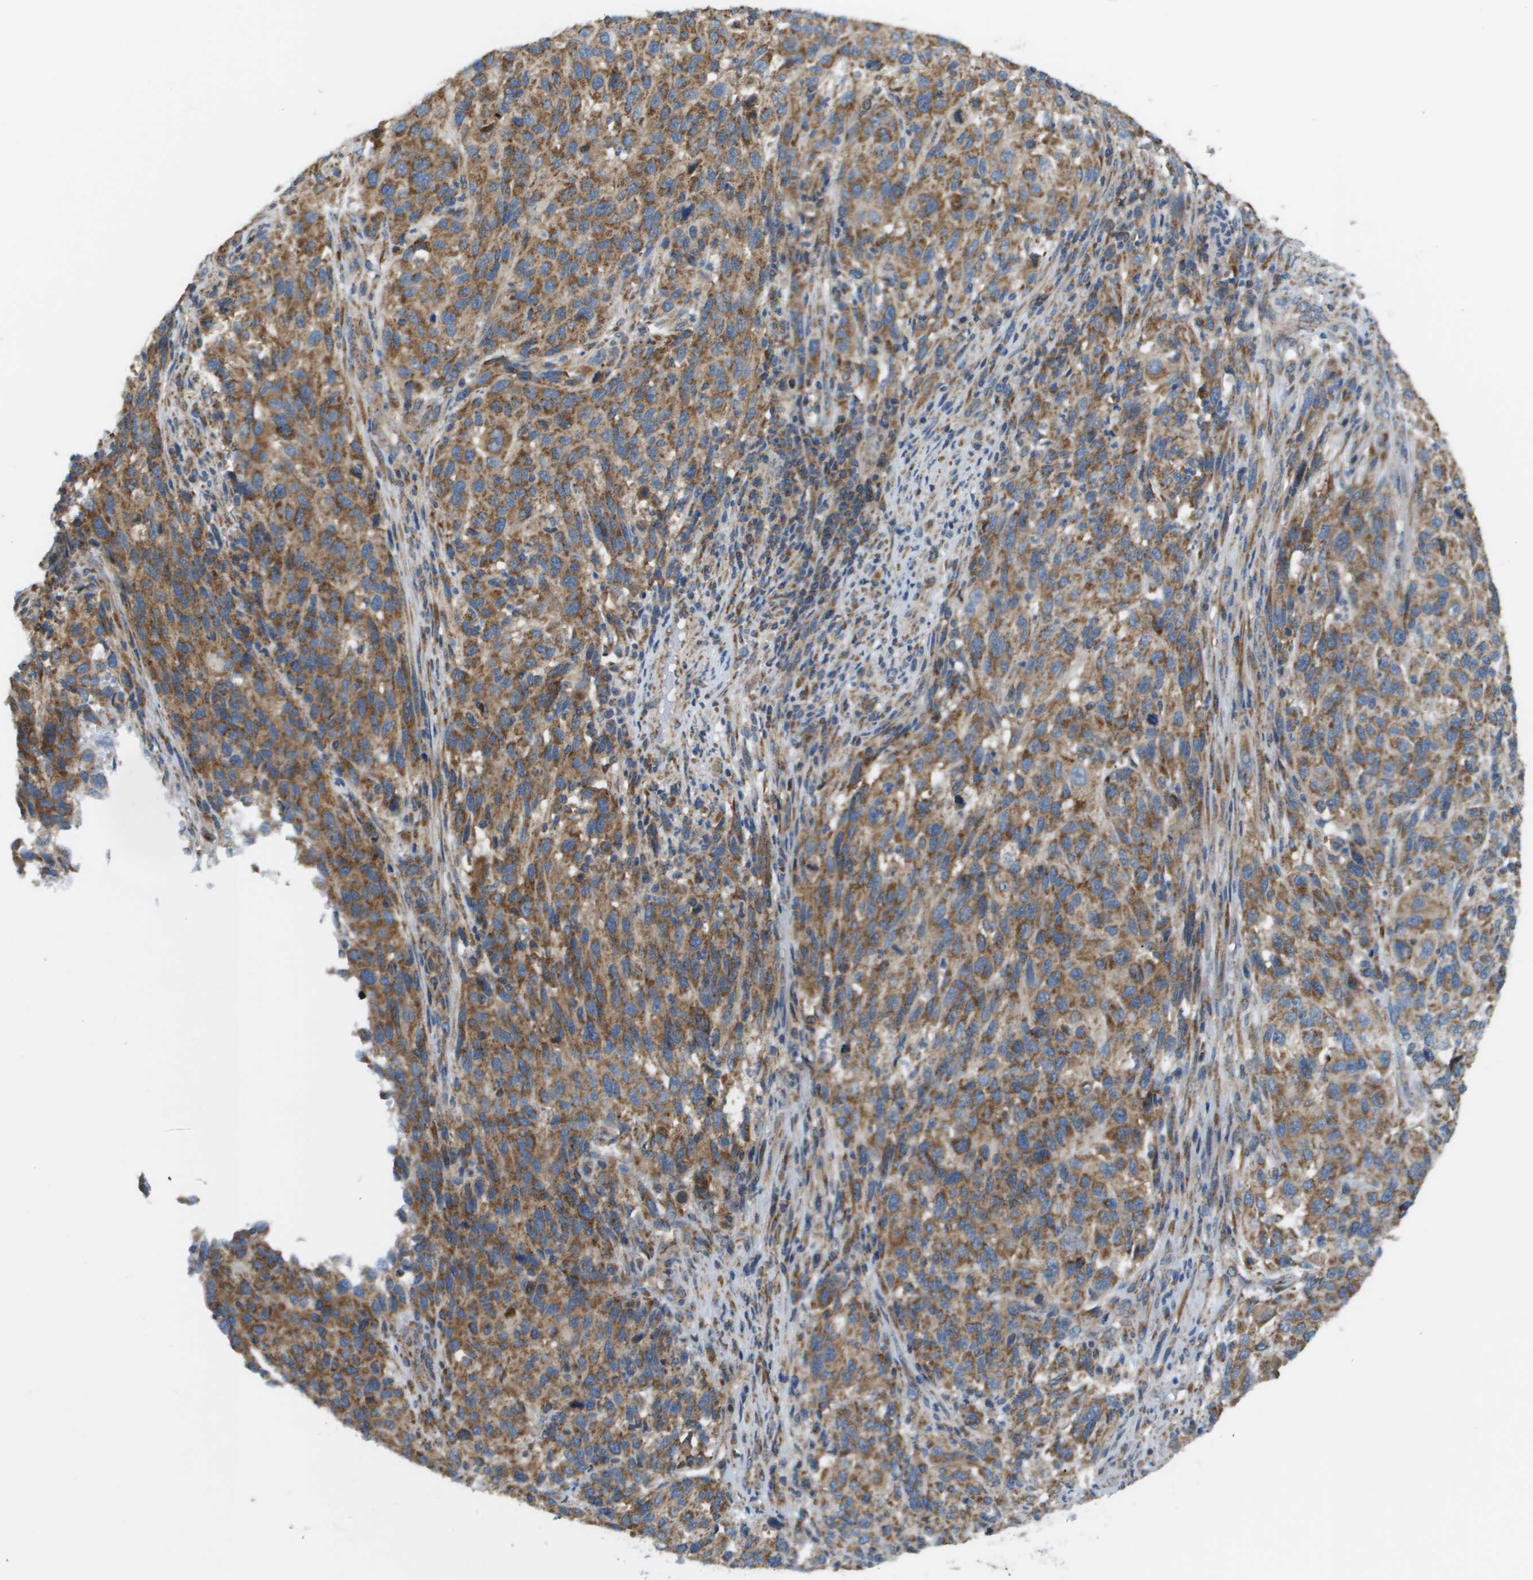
{"staining": {"intensity": "moderate", "quantity": ">75%", "location": "cytoplasmic/membranous"}, "tissue": "melanoma", "cell_type": "Tumor cells", "image_type": "cancer", "snomed": [{"axis": "morphology", "description": "Malignant melanoma, Metastatic site"}, {"axis": "topography", "description": "Lymph node"}], "caption": "Immunohistochemistry image of human melanoma stained for a protein (brown), which shows medium levels of moderate cytoplasmic/membranous staining in about >75% of tumor cells.", "gene": "TAOK3", "patient": {"sex": "male", "age": 61}}